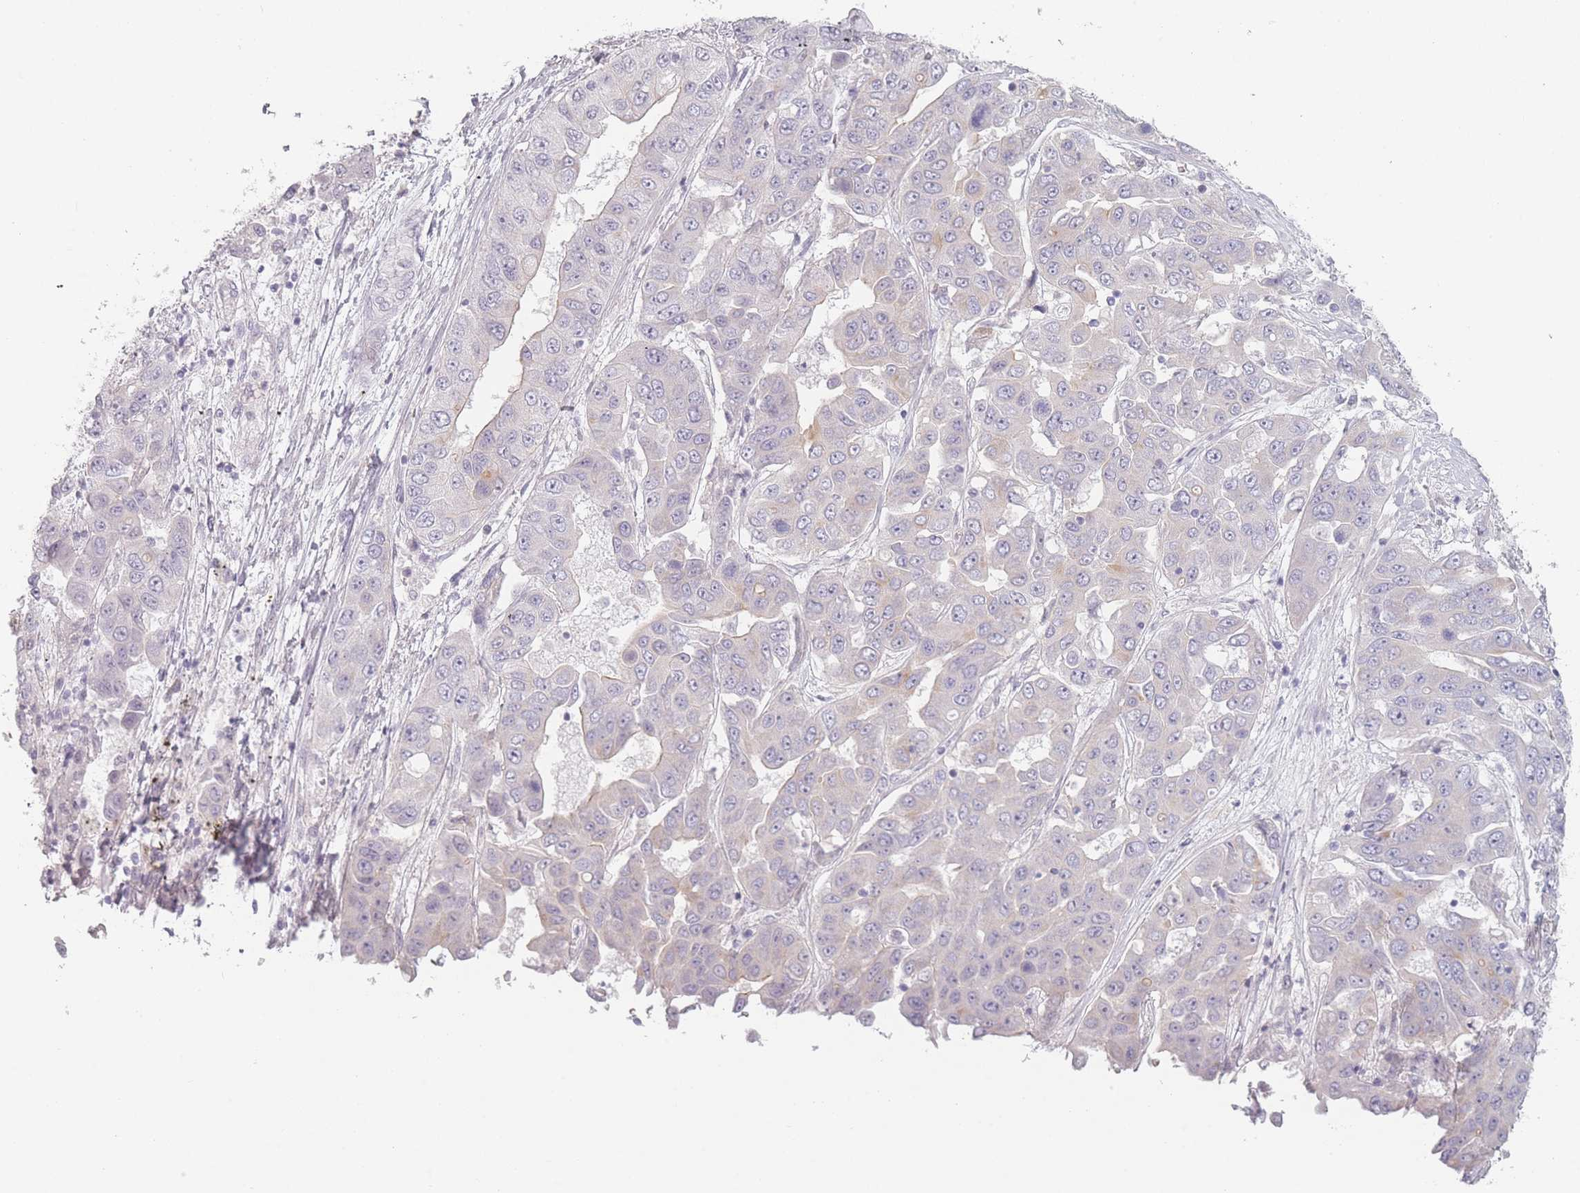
{"staining": {"intensity": "weak", "quantity": "<25%", "location": "cytoplasmic/membranous"}, "tissue": "liver cancer", "cell_type": "Tumor cells", "image_type": "cancer", "snomed": [{"axis": "morphology", "description": "Cholangiocarcinoma"}, {"axis": "topography", "description": "Liver"}], "caption": "Histopathology image shows no protein expression in tumor cells of cholangiocarcinoma (liver) tissue. (Brightfield microscopy of DAB IHC at high magnification).", "gene": "RASL10B", "patient": {"sex": "female", "age": 52}}